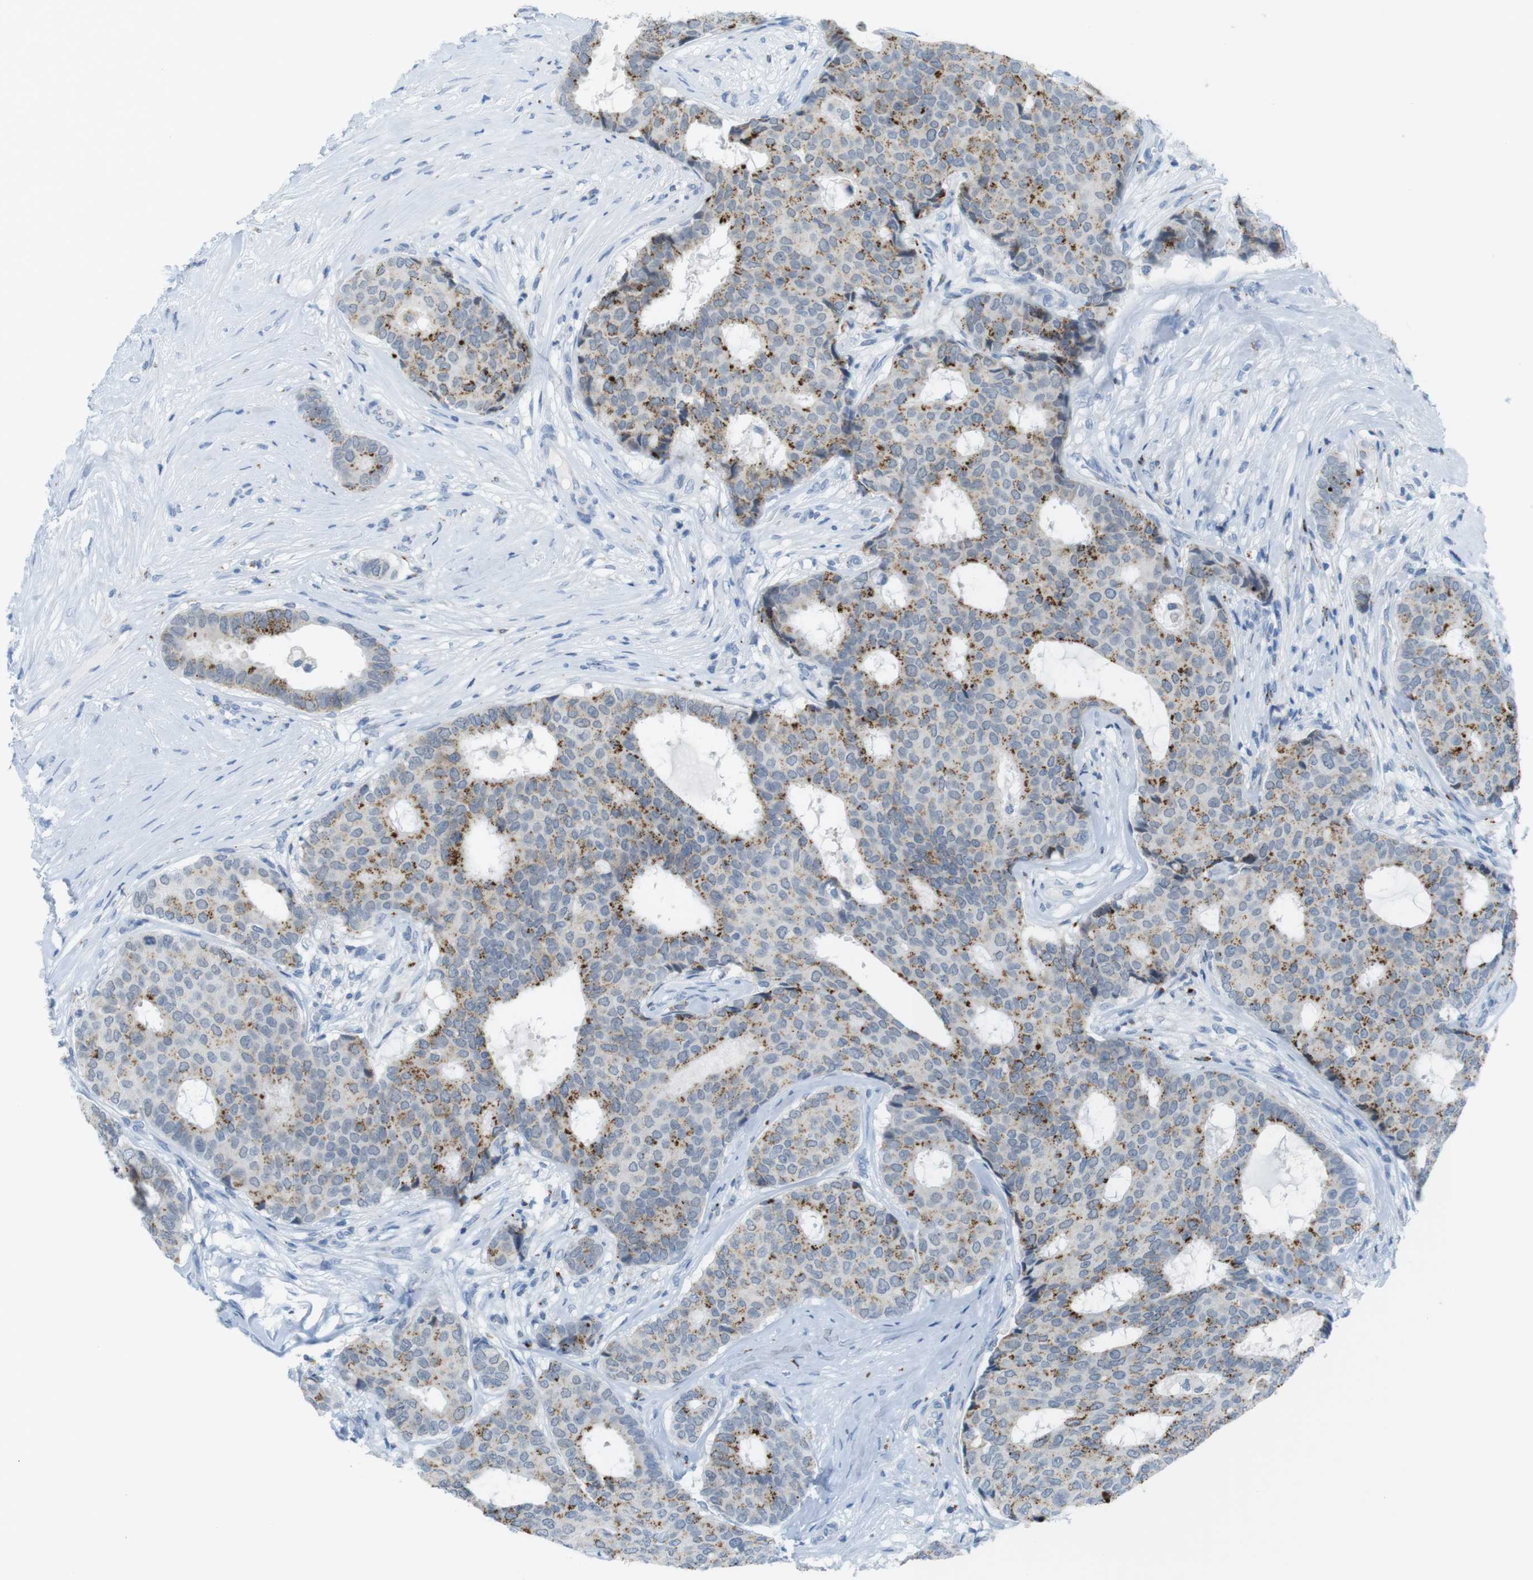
{"staining": {"intensity": "moderate", "quantity": "25%-75%", "location": "cytoplasmic/membranous"}, "tissue": "breast cancer", "cell_type": "Tumor cells", "image_type": "cancer", "snomed": [{"axis": "morphology", "description": "Duct carcinoma"}, {"axis": "topography", "description": "Breast"}], "caption": "Breast cancer (intraductal carcinoma) tissue reveals moderate cytoplasmic/membranous expression in approximately 25%-75% of tumor cells, visualized by immunohistochemistry.", "gene": "YIPF1", "patient": {"sex": "female", "age": 75}}